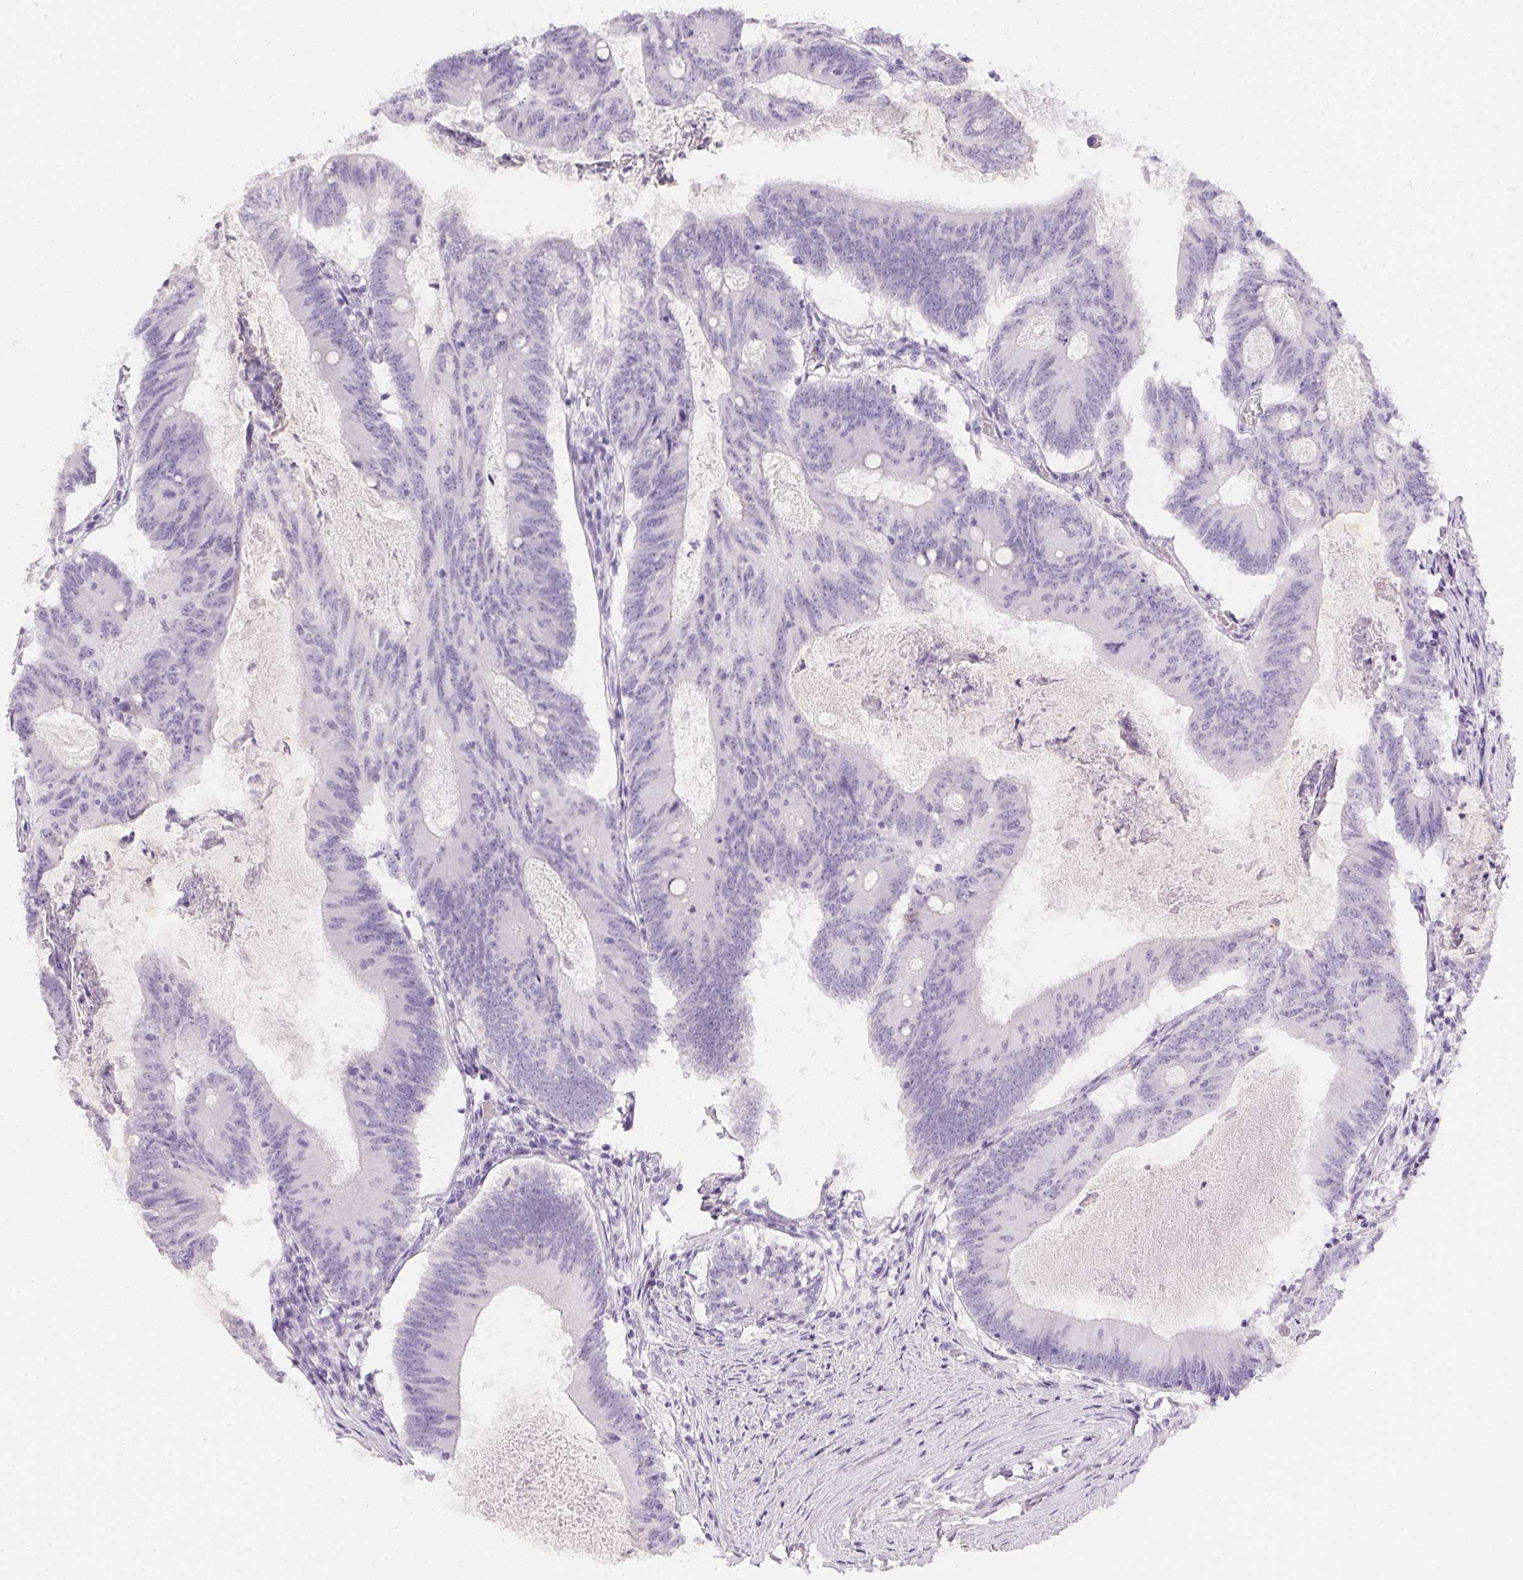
{"staining": {"intensity": "negative", "quantity": "none", "location": "none"}, "tissue": "colorectal cancer", "cell_type": "Tumor cells", "image_type": "cancer", "snomed": [{"axis": "morphology", "description": "Adenocarcinoma, NOS"}, {"axis": "topography", "description": "Colon"}], "caption": "A photomicrograph of adenocarcinoma (colorectal) stained for a protein demonstrates no brown staining in tumor cells. Brightfield microscopy of immunohistochemistry stained with DAB (3,3'-diaminobenzidine) (brown) and hematoxylin (blue), captured at high magnification.", "gene": "PPY", "patient": {"sex": "female", "age": 70}}